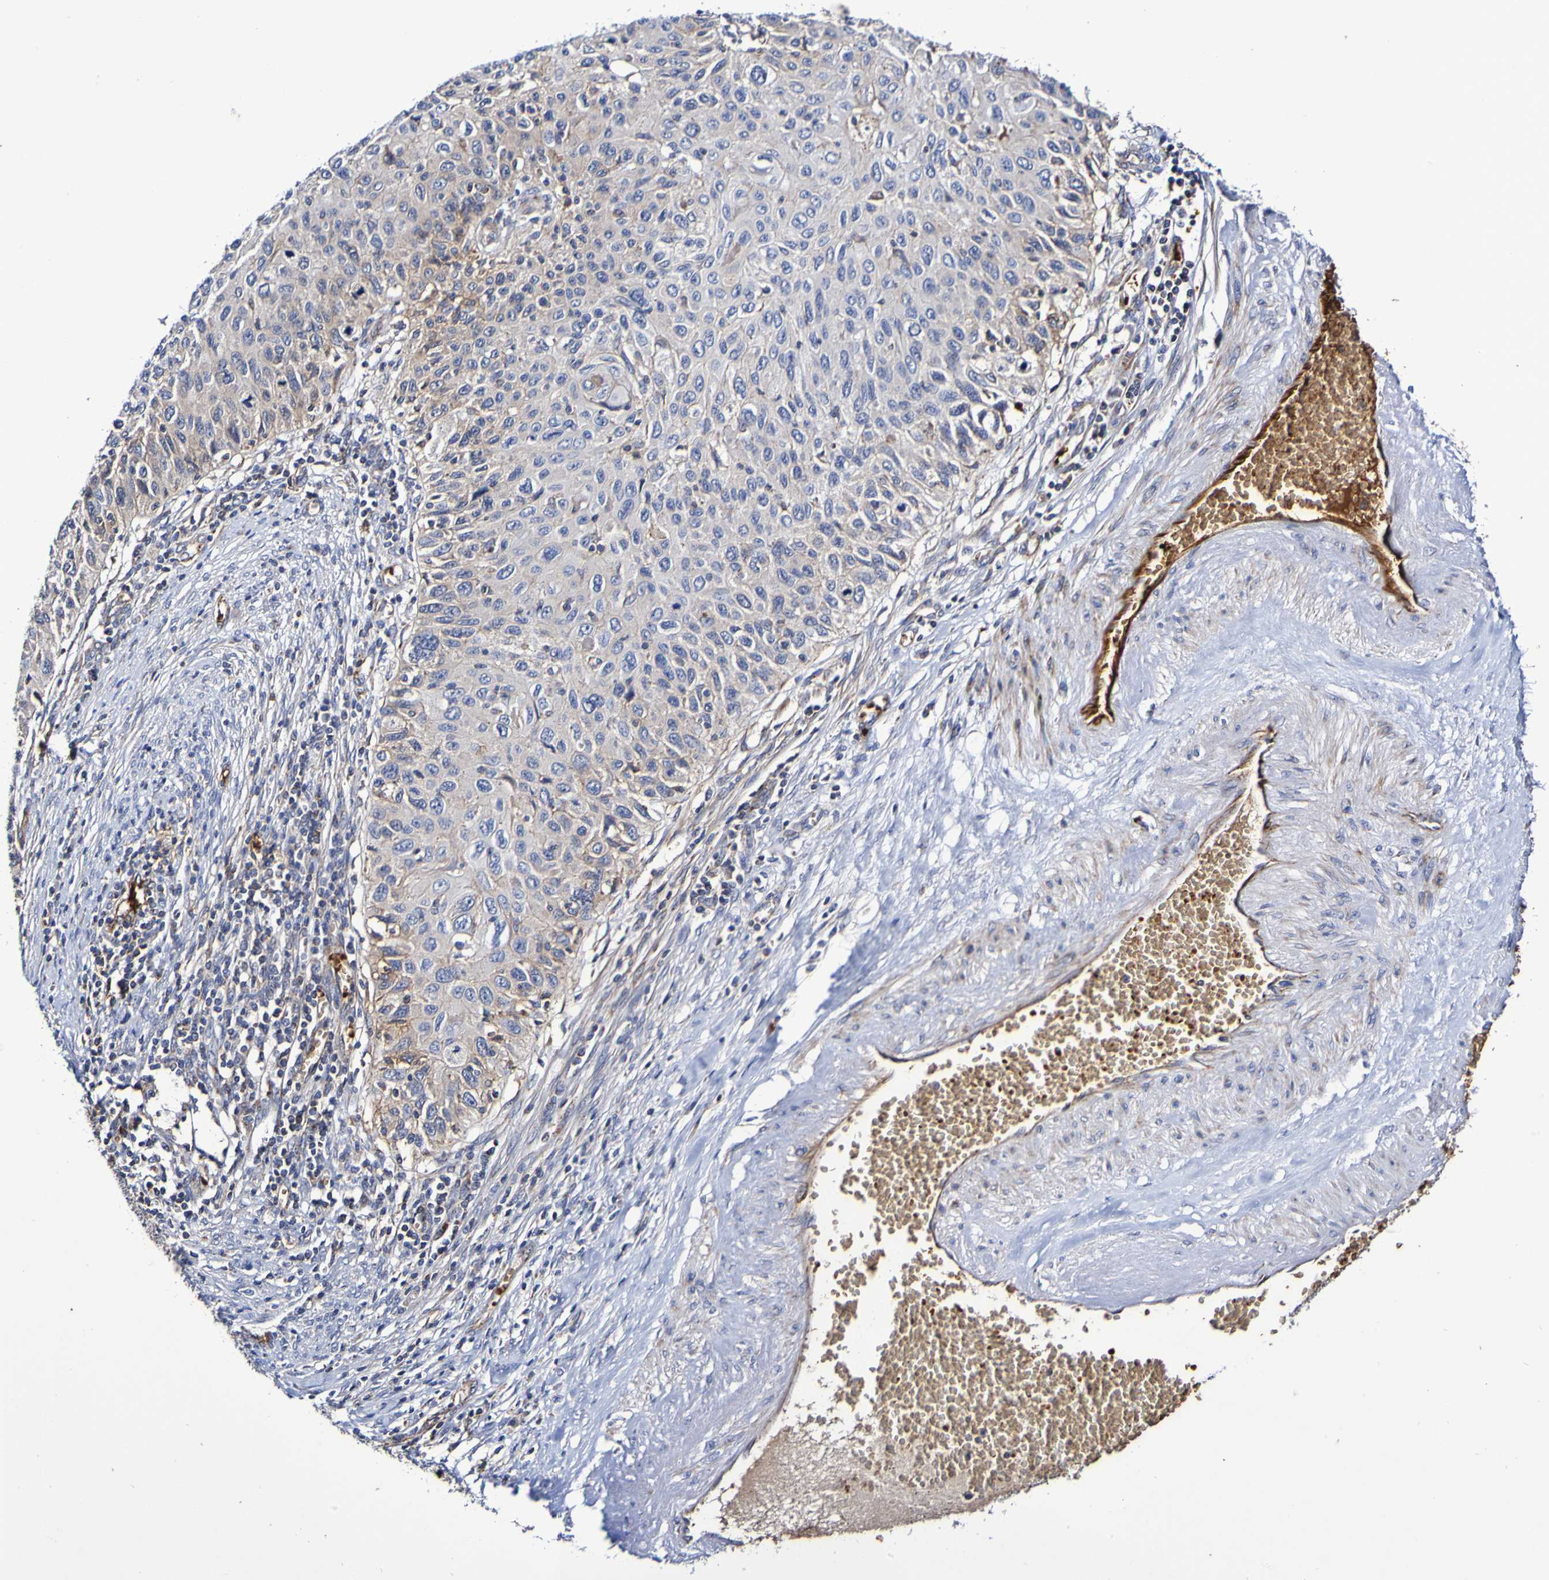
{"staining": {"intensity": "weak", "quantity": "<25%", "location": "cytoplasmic/membranous"}, "tissue": "cervical cancer", "cell_type": "Tumor cells", "image_type": "cancer", "snomed": [{"axis": "morphology", "description": "Squamous cell carcinoma, NOS"}, {"axis": "topography", "description": "Cervix"}], "caption": "Tumor cells show no significant protein positivity in squamous cell carcinoma (cervical). (Brightfield microscopy of DAB immunohistochemistry at high magnification).", "gene": "WNT4", "patient": {"sex": "female", "age": 70}}